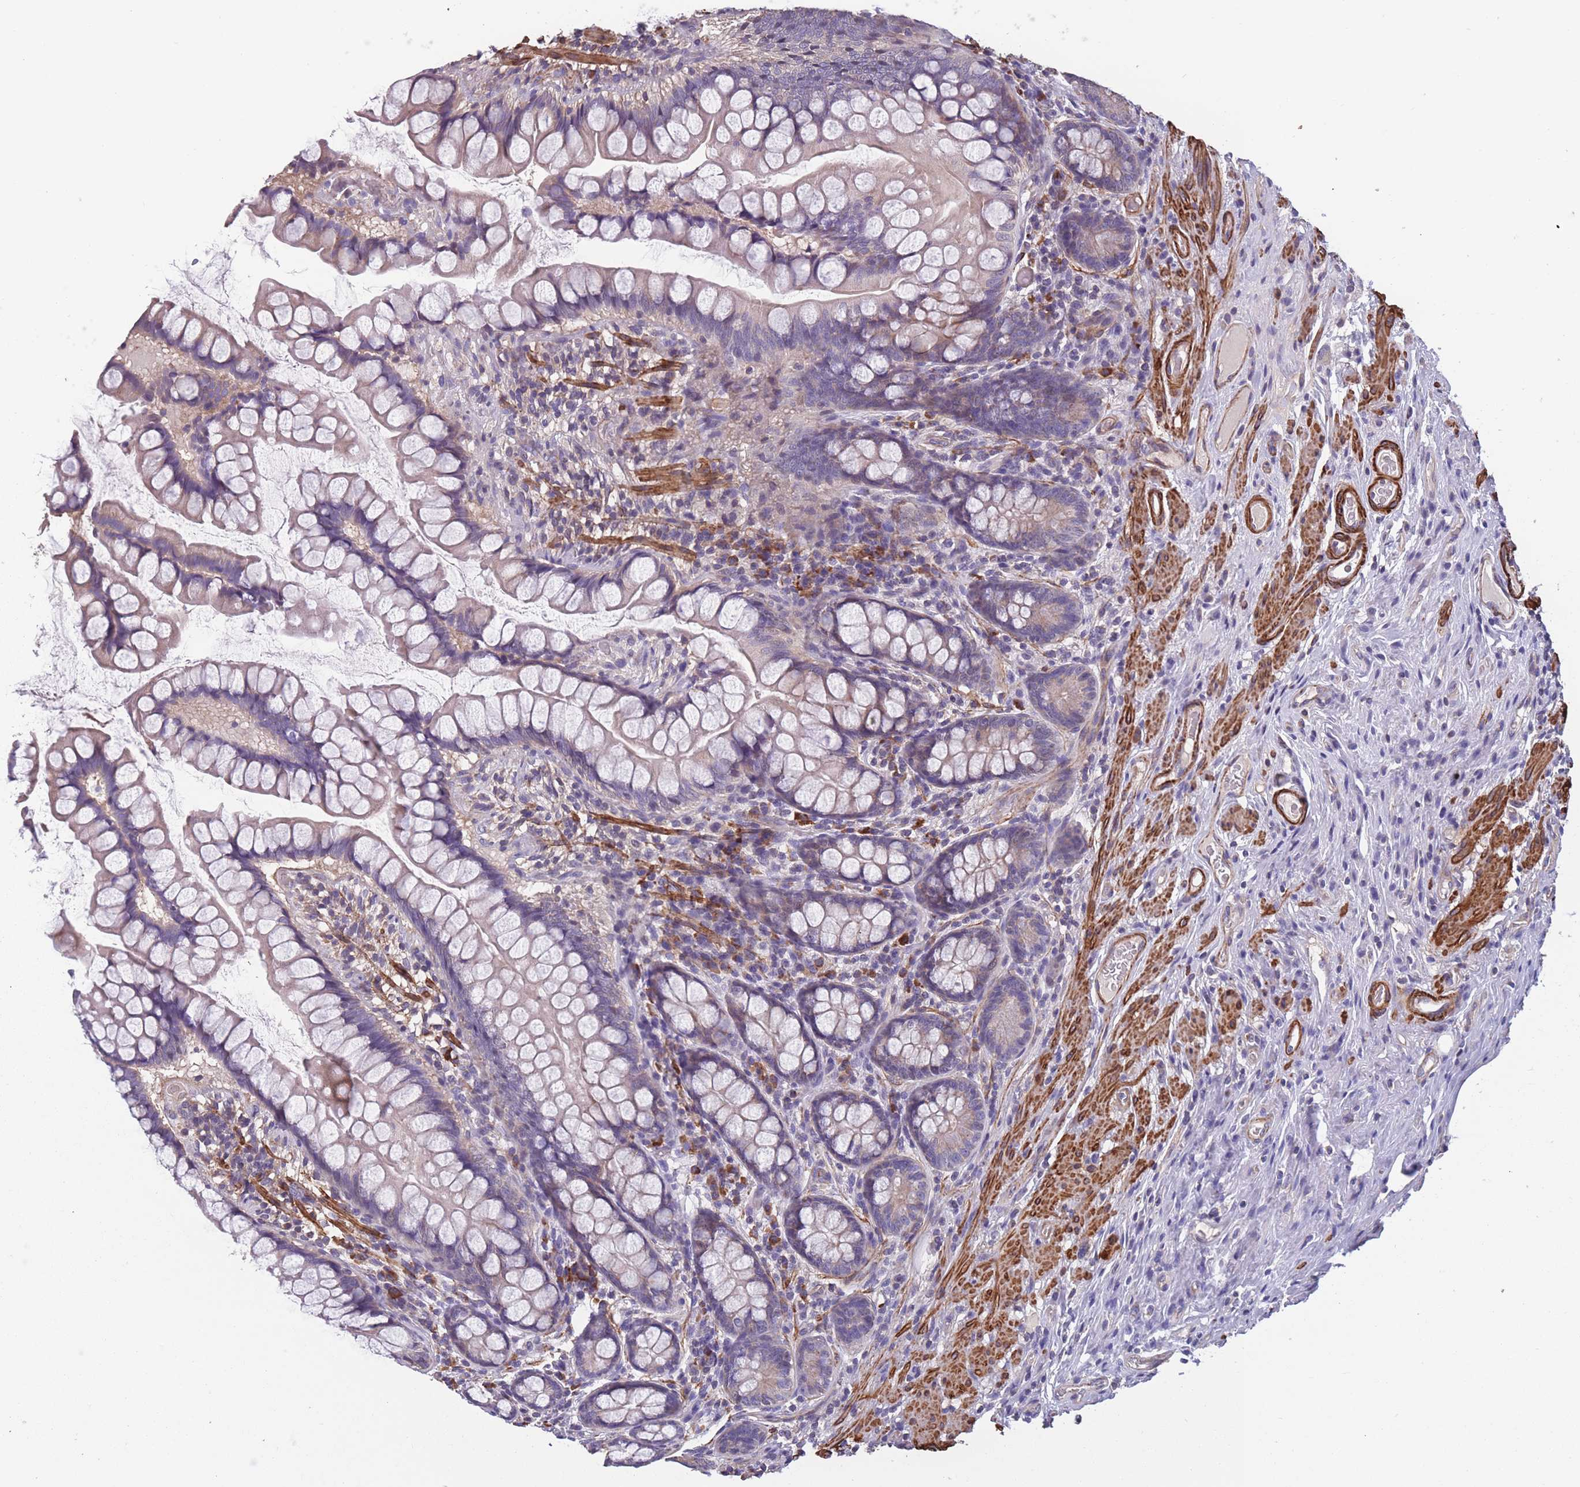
{"staining": {"intensity": "moderate", "quantity": "25%-75%", "location": "cytoplasmic/membranous"}, "tissue": "small intestine", "cell_type": "Glandular cells", "image_type": "normal", "snomed": [{"axis": "morphology", "description": "Normal tissue, NOS"}, {"axis": "topography", "description": "Small intestine"}], "caption": "Brown immunohistochemical staining in unremarkable small intestine reveals moderate cytoplasmic/membranous expression in about 25%-75% of glandular cells.", "gene": "TOMM40L", "patient": {"sex": "male", "age": 70}}